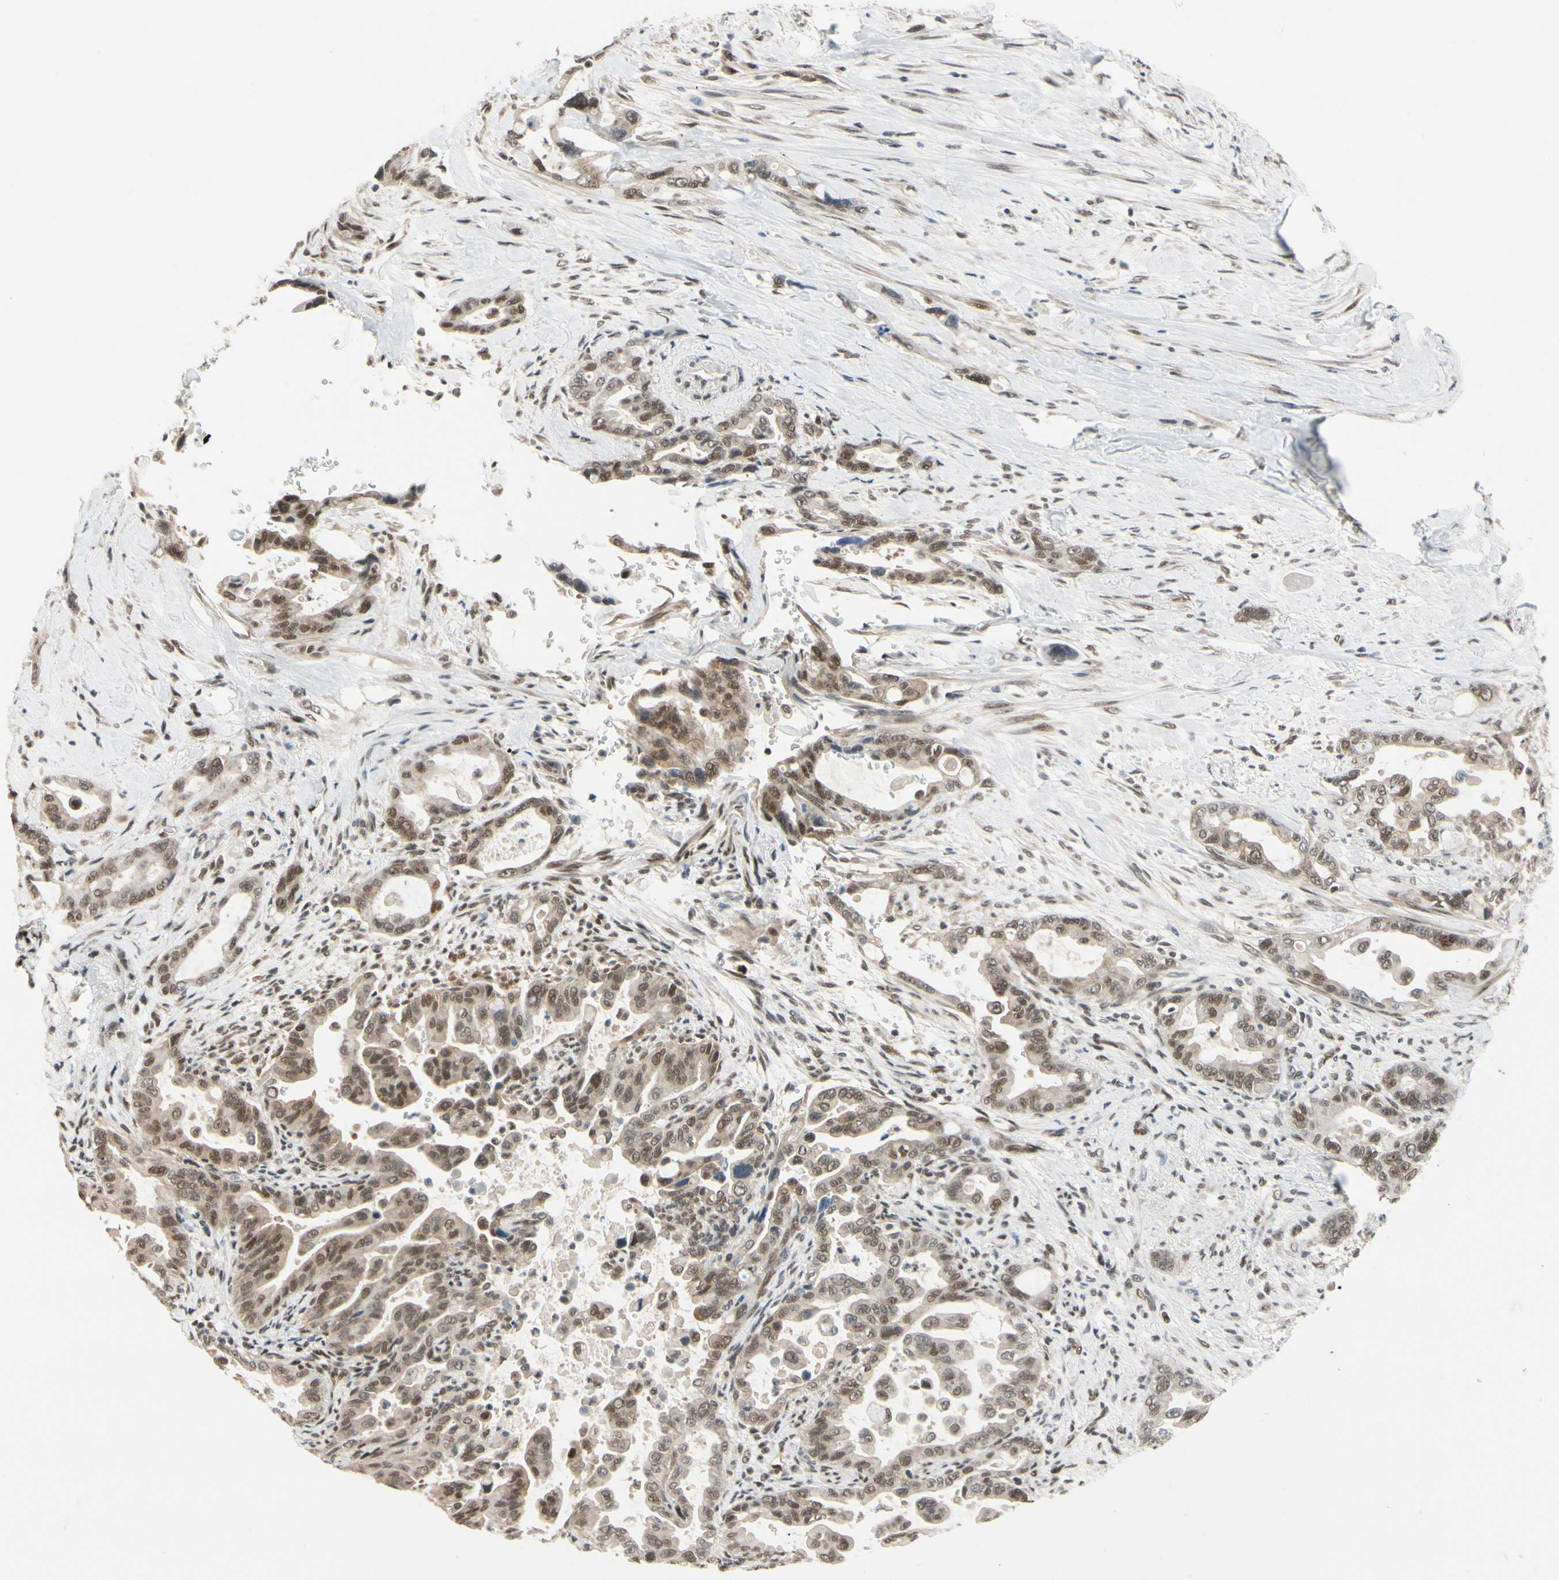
{"staining": {"intensity": "weak", "quantity": ">75%", "location": "nuclear"}, "tissue": "pancreatic cancer", "cell_type": "Tumor cells", "image_type": "cancer", "snomed": [{"axis": "morphology", "description": "Adenocarcinoma, NOS"}, {"axis": "topography", "description": "Pancreas"}], "caption": "Tumor cells reveal low levels of weak nuclear expression in approximately >75% of cells in adenocarcinoma (pancreatic). Using DAB (3,3'-diaminobenzidine) (brown) and hematoxylin (blue) stains, captured at high magnification using brightfield microscopy.", "gene": "TAF4", "patient": {"sex": "male", "age": 70}}